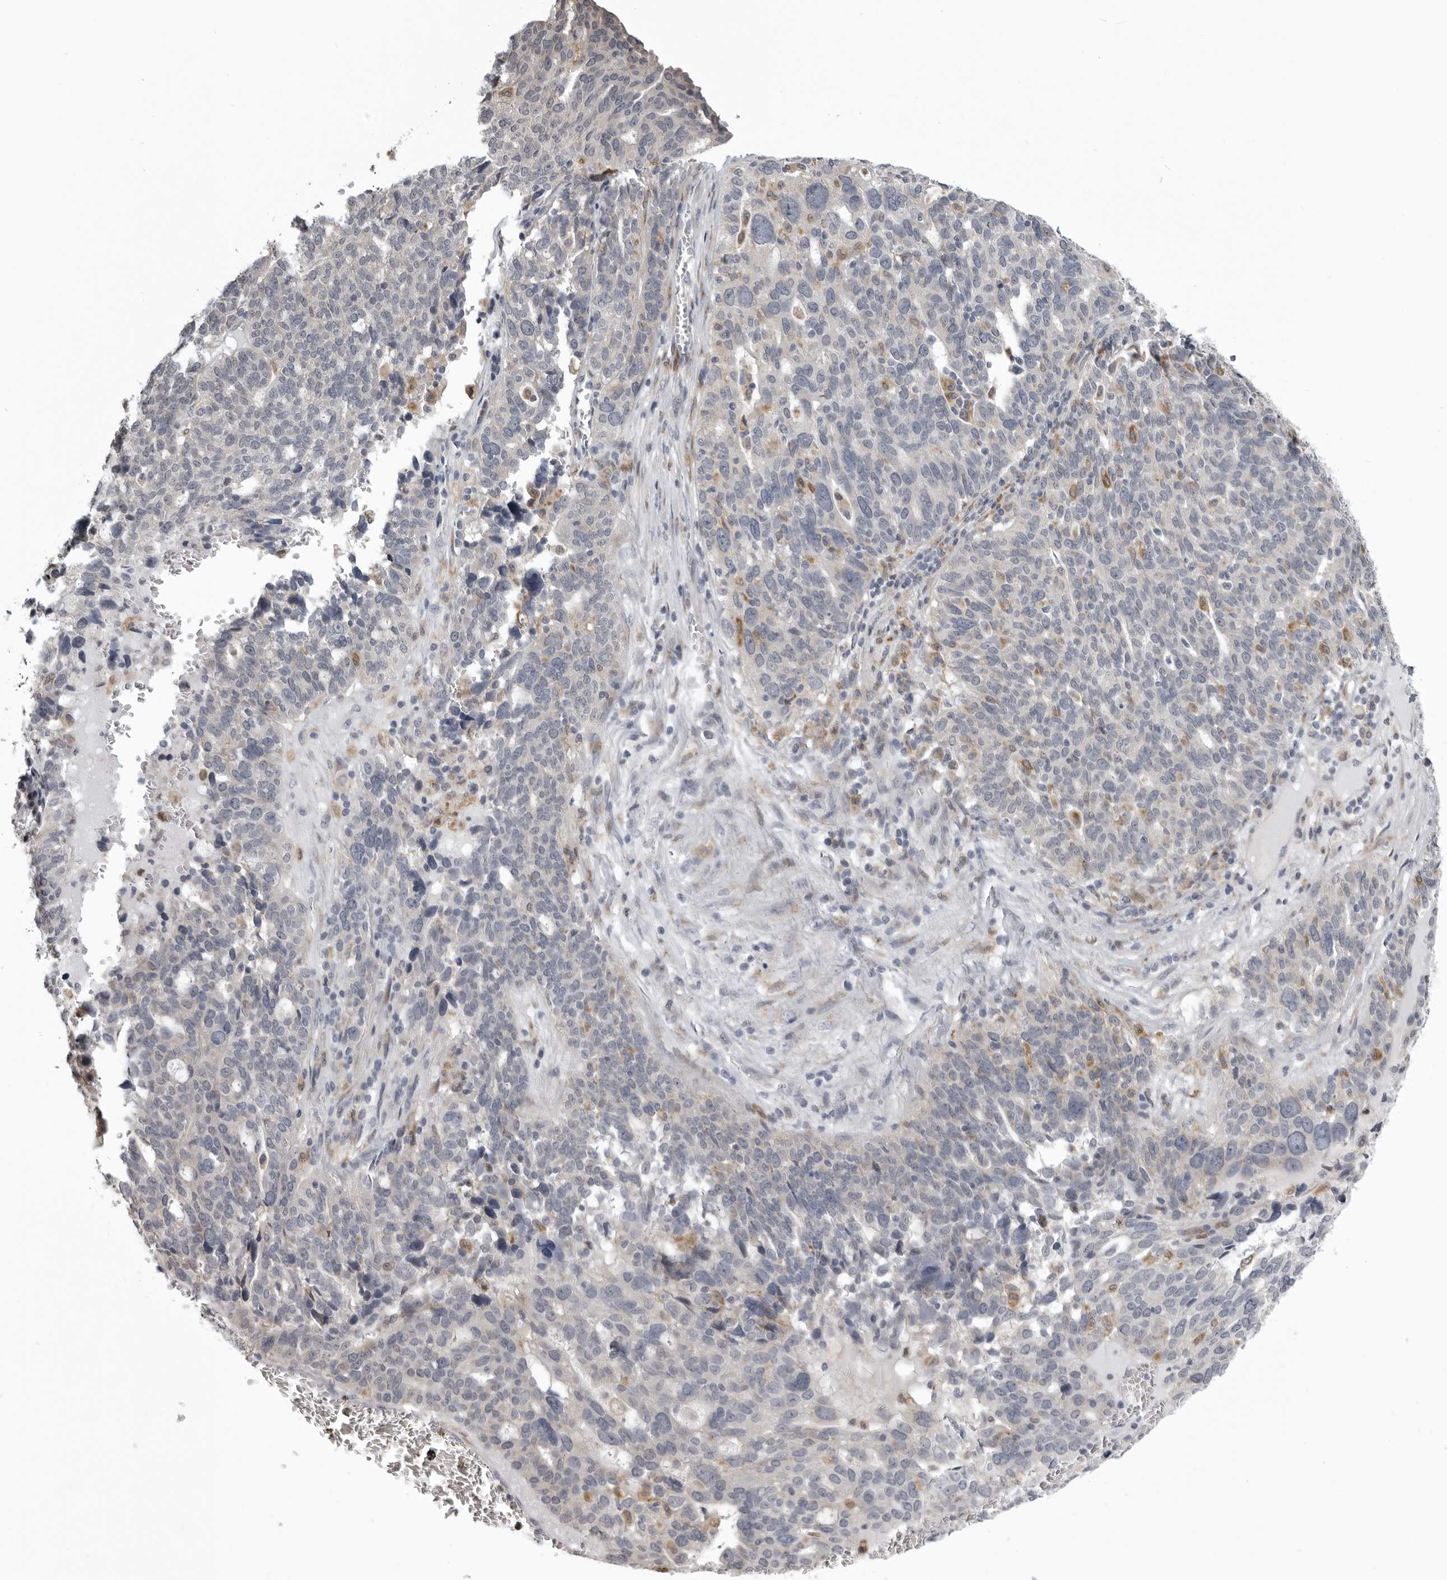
{"staining": {"intensity": "negative", "quantity": "none", "location": "none"}, "tissue": "ovarian cancer", "cell_type": "Tumor cells", "image_type": "cancer", "snomed": [{"axis": "morphology", "description": "Cystadenocarcinoma, serous, NOS"}, {"axis": "topography", "description": "Ovary"}], "caption": "A photomicrograph of human ovarian cancer (serous cystadenocarcinoma) is negative for staining in tumor cells.", "gene": "NCEH1", "patient": {"sex": "female", "age": 59}}